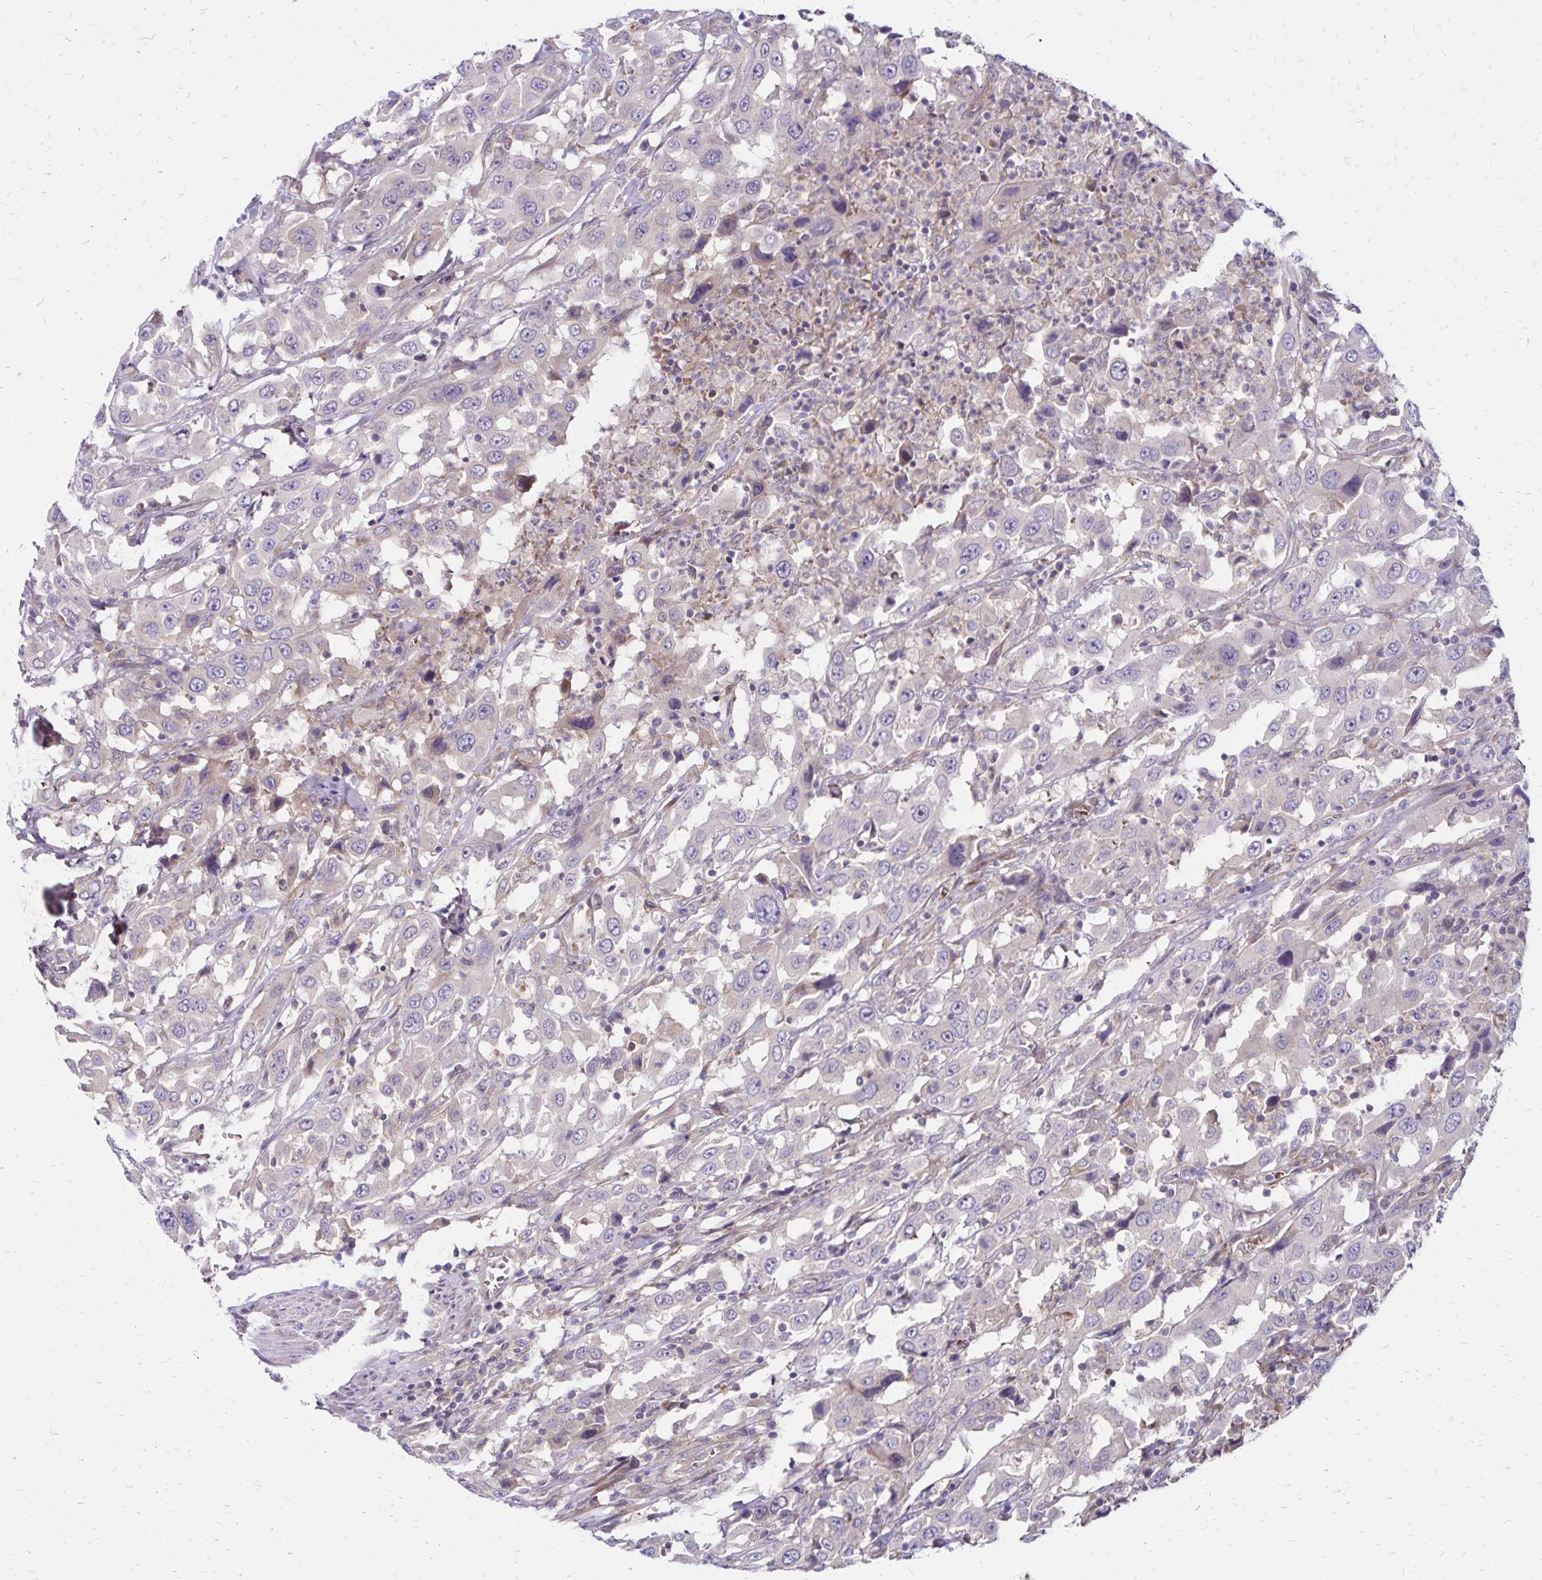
{"staining": {"intensity": "negative", "quantity": "none", "location": "none"}, "tissue": "urothelial cancer", "cell_type": "Tumor cells", "image_type": "cancer", "snomed": [{"axis": "morphology", "description": "Urothelial carcinoma, High grade"}, {"axis": "topography", "description": "Urinary bladder"}], "caption": "Tumor cells show no significant positivity in urothelial carcinoma (high-grade).", "gene": "FSD1", "patient": {"sex": "male", "age": 61}}